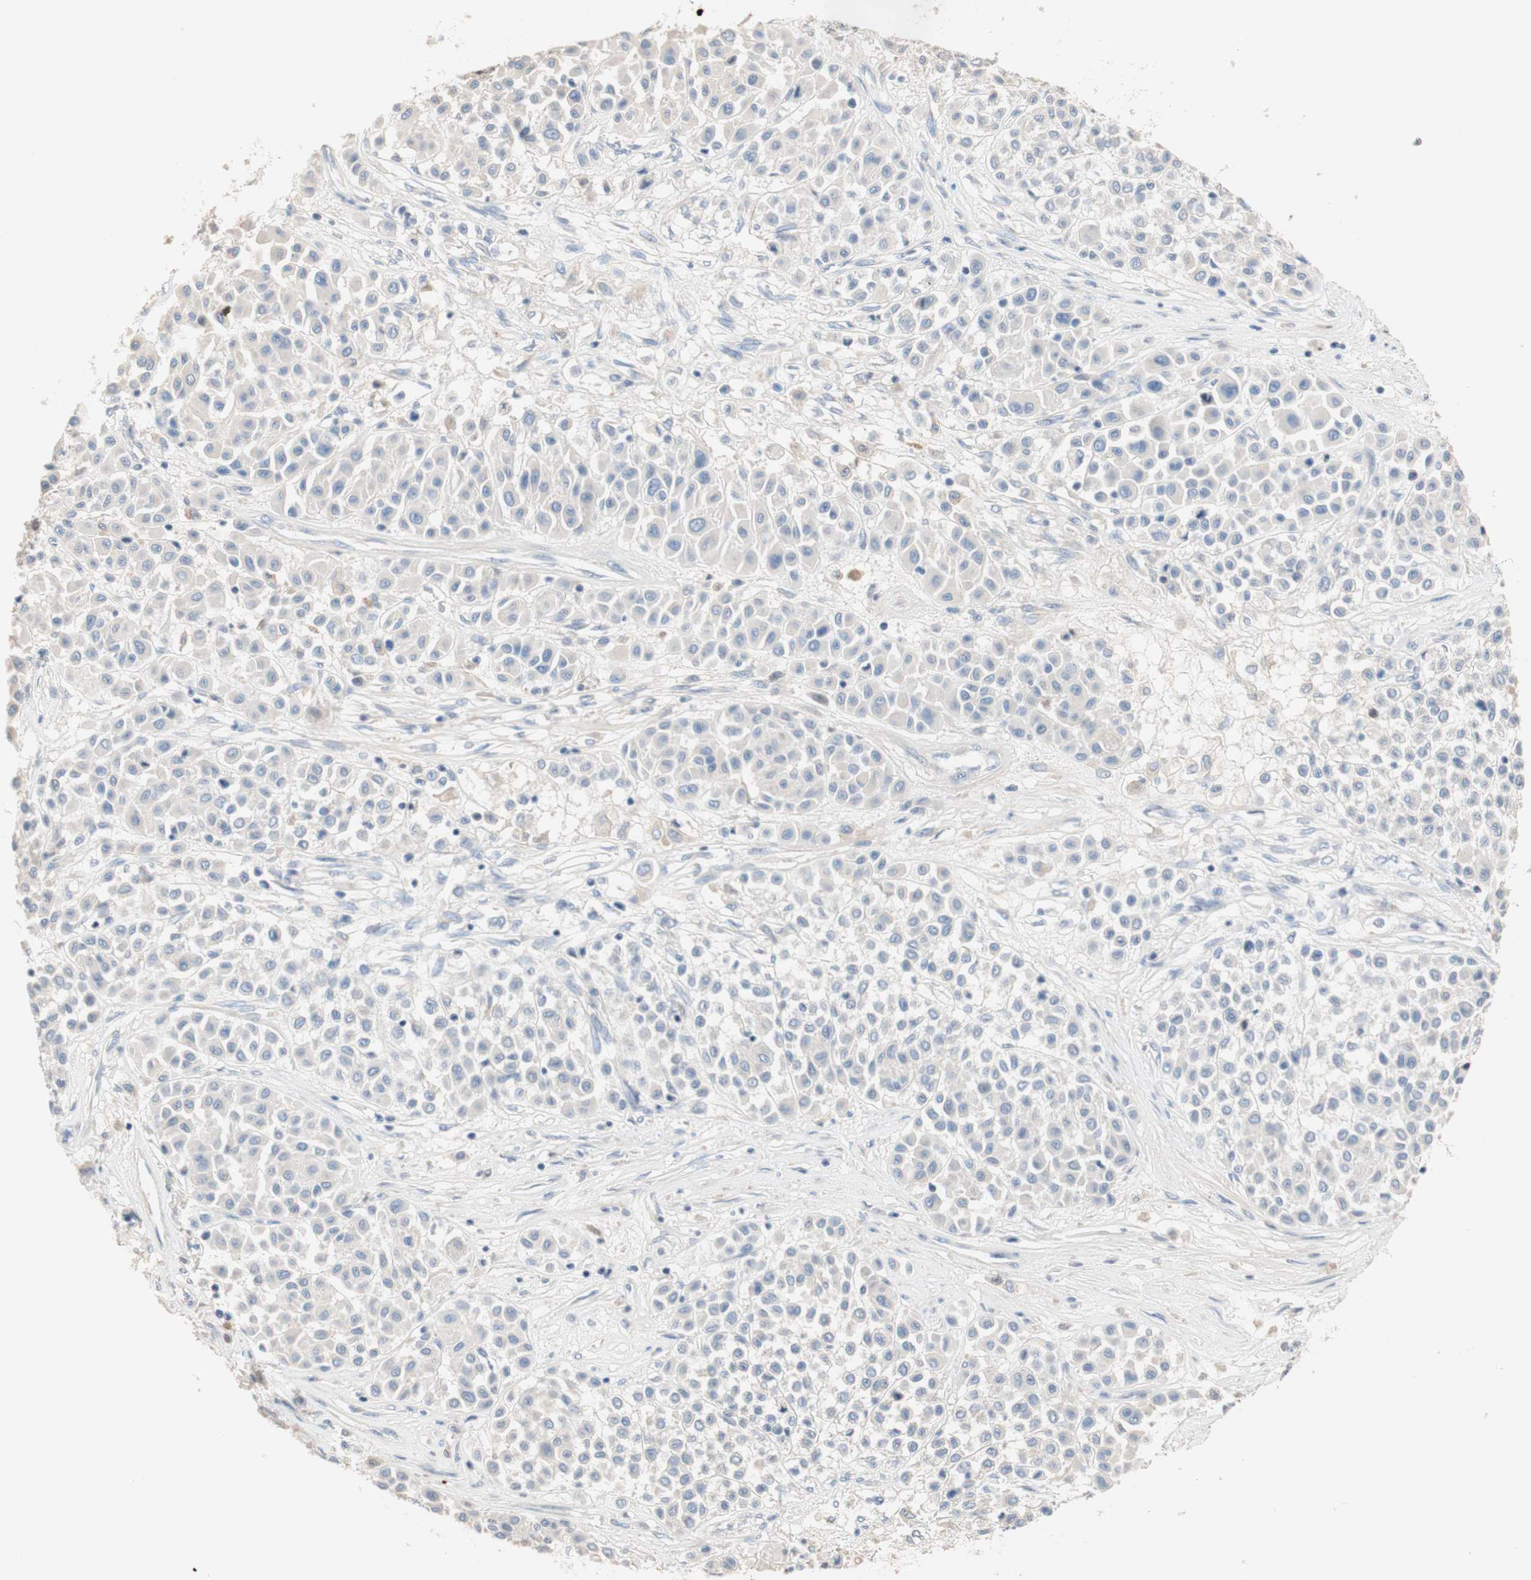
{"staining": {"intensity": "negative", "quantity": "none", "location": "none"}, "tissue": "melanoma", "cell_type": "Tumor cells", "image_type": "cancer", "snomed": [{"axis": "morphology", "description": "Malignant melanoma, Metastatic site"}, {"axis": "topography", "description": "Soft tissue"}], "caption": "DAB (3,3'-diaminobenzidine) immunohistochemical staining of human melanoma exhibits no significant staining in tumor cells.", "gene": "CDON", "patient": {"sex": "male", "age": 41}}